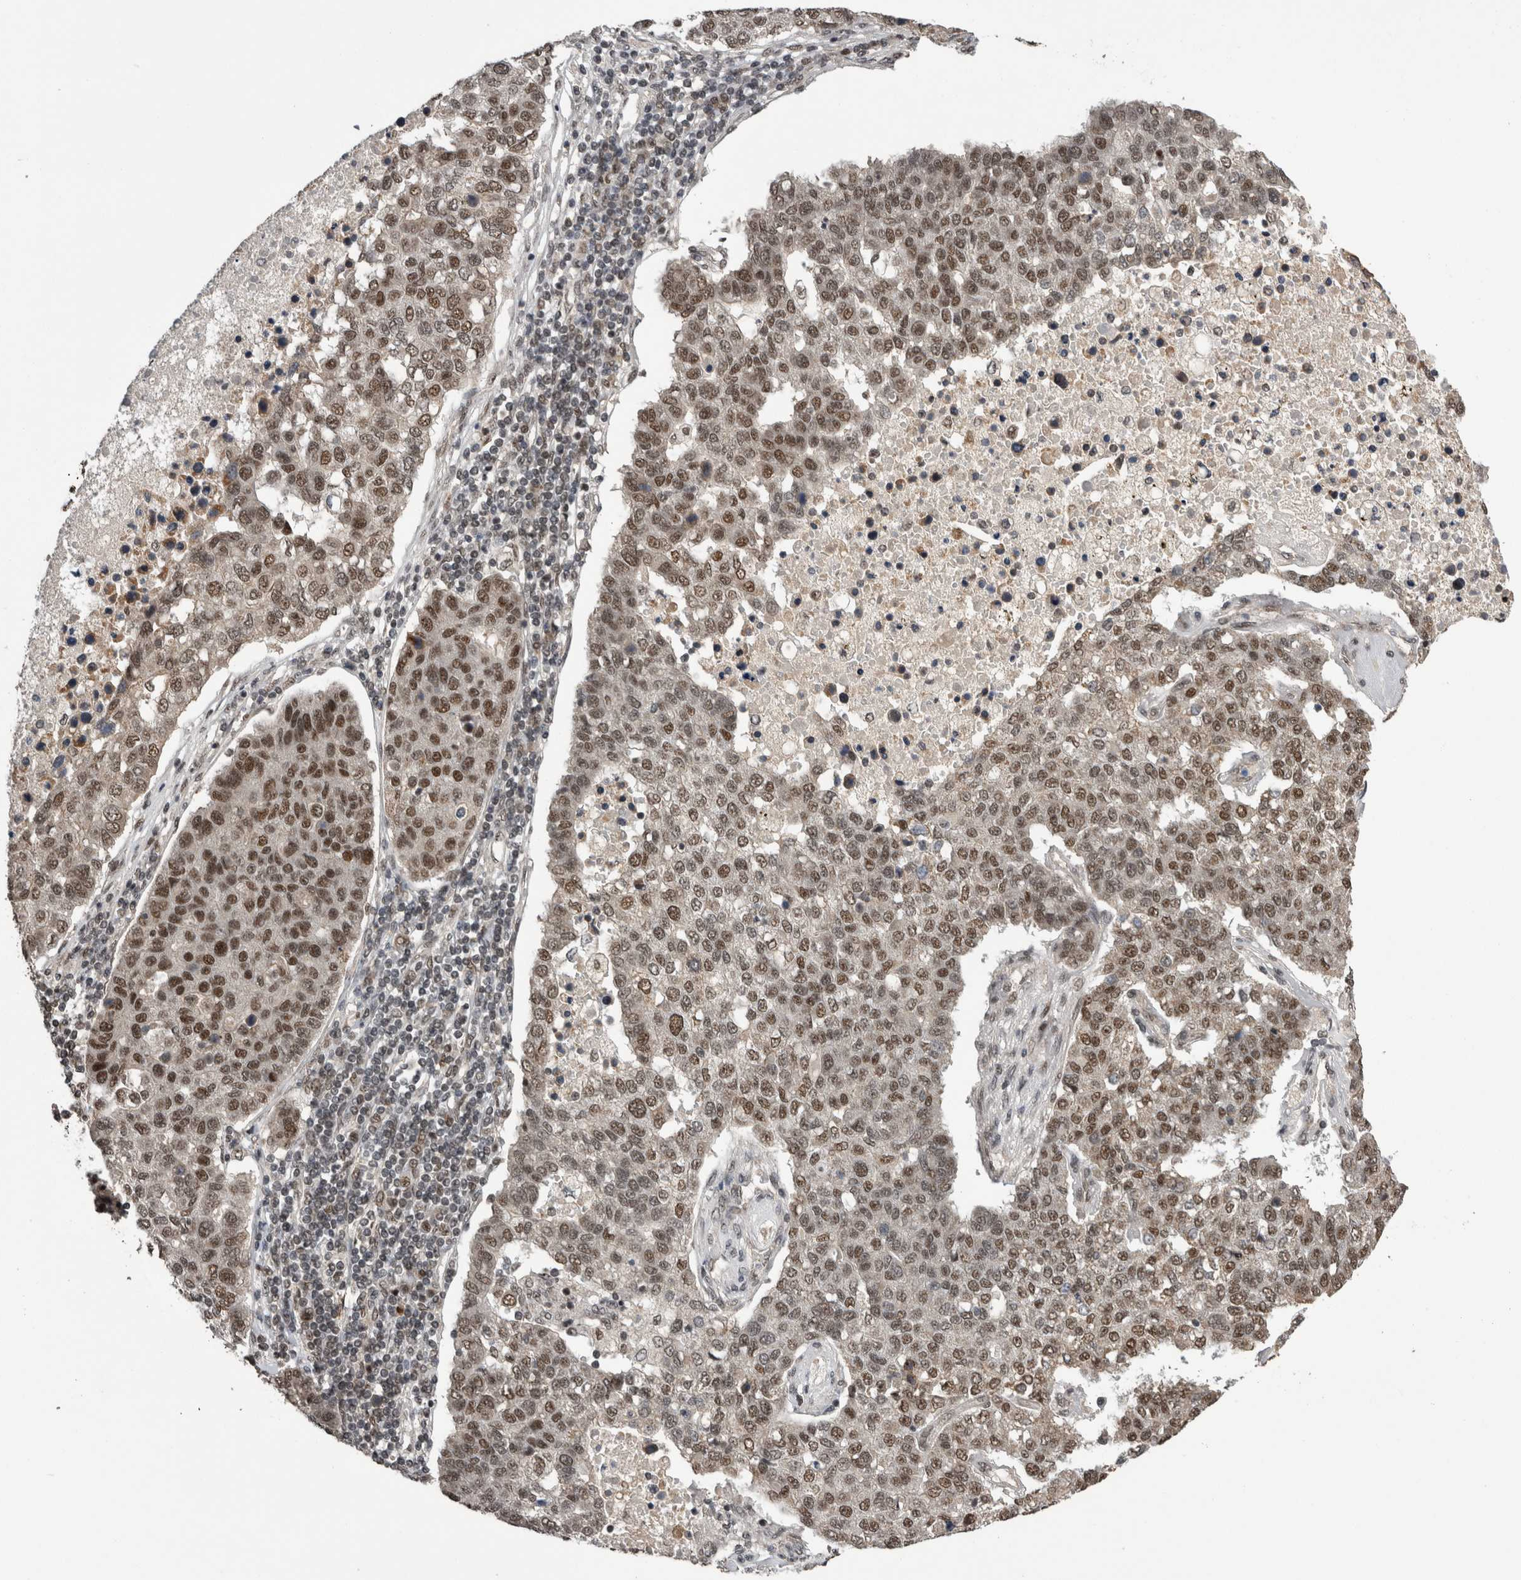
{"staining": {"intensity": "moderate", "quantity": ">75%", "location": "nuclear"}, "tissue": "pancreatic cancer", "cell_type": "Tumor cells", "image_type": "cancer", "snomed": [{"axis": "morphology", "description": "Adenocarcinoma, NOS"}, {"axis": "topography", "description": "Pancreas"}], "caption": "Protein analysis of pancreatic adenocarcinoma tissue displays moderate nuclear expression in approximately >75% of tumor cells.", "gene": "CPSF2", "patient": {"sex": "female", "age": 61}}